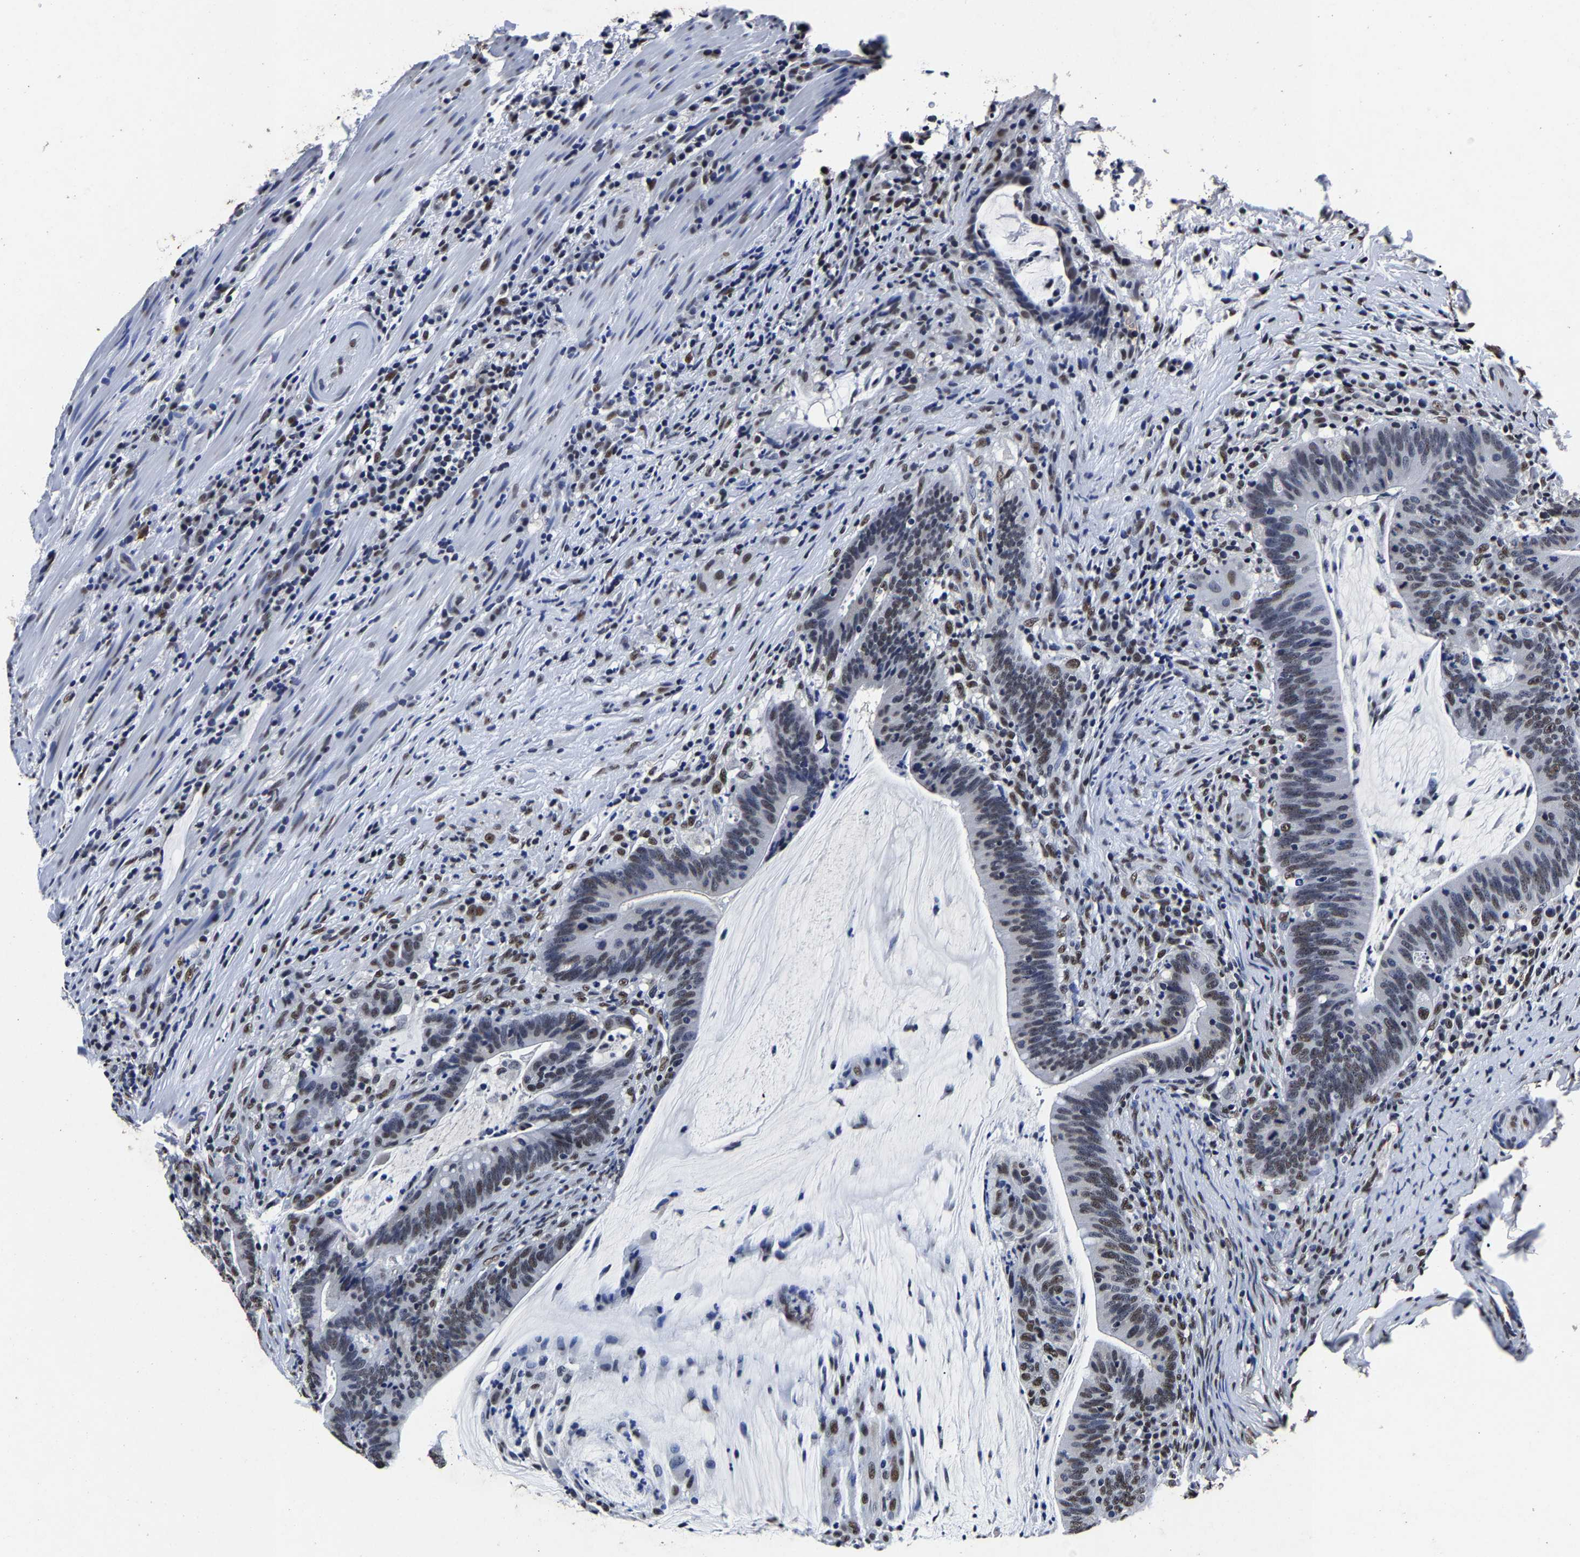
{"staining": {"intensity": "moderate", "quantity": "<25%", "location": "nuclear"}, "tissue": "colorectal cancer", "cell_type": "Tumor cells", "image_type": "cancer", "snomed": [{"axis": "morphology", "description": "Adenocarcinoma, NOS"}, {"axis": "topography", "description": "Colon"}], "caption": "Approximately <25% of tumor cells in human colorectal cancer (adenocarcinoma) reveal moderate nuclear protein staining as visualized by brown immunohistochemical staining.", "gene": "RBM45", "patient": {"sex": "female", "age": 66}}